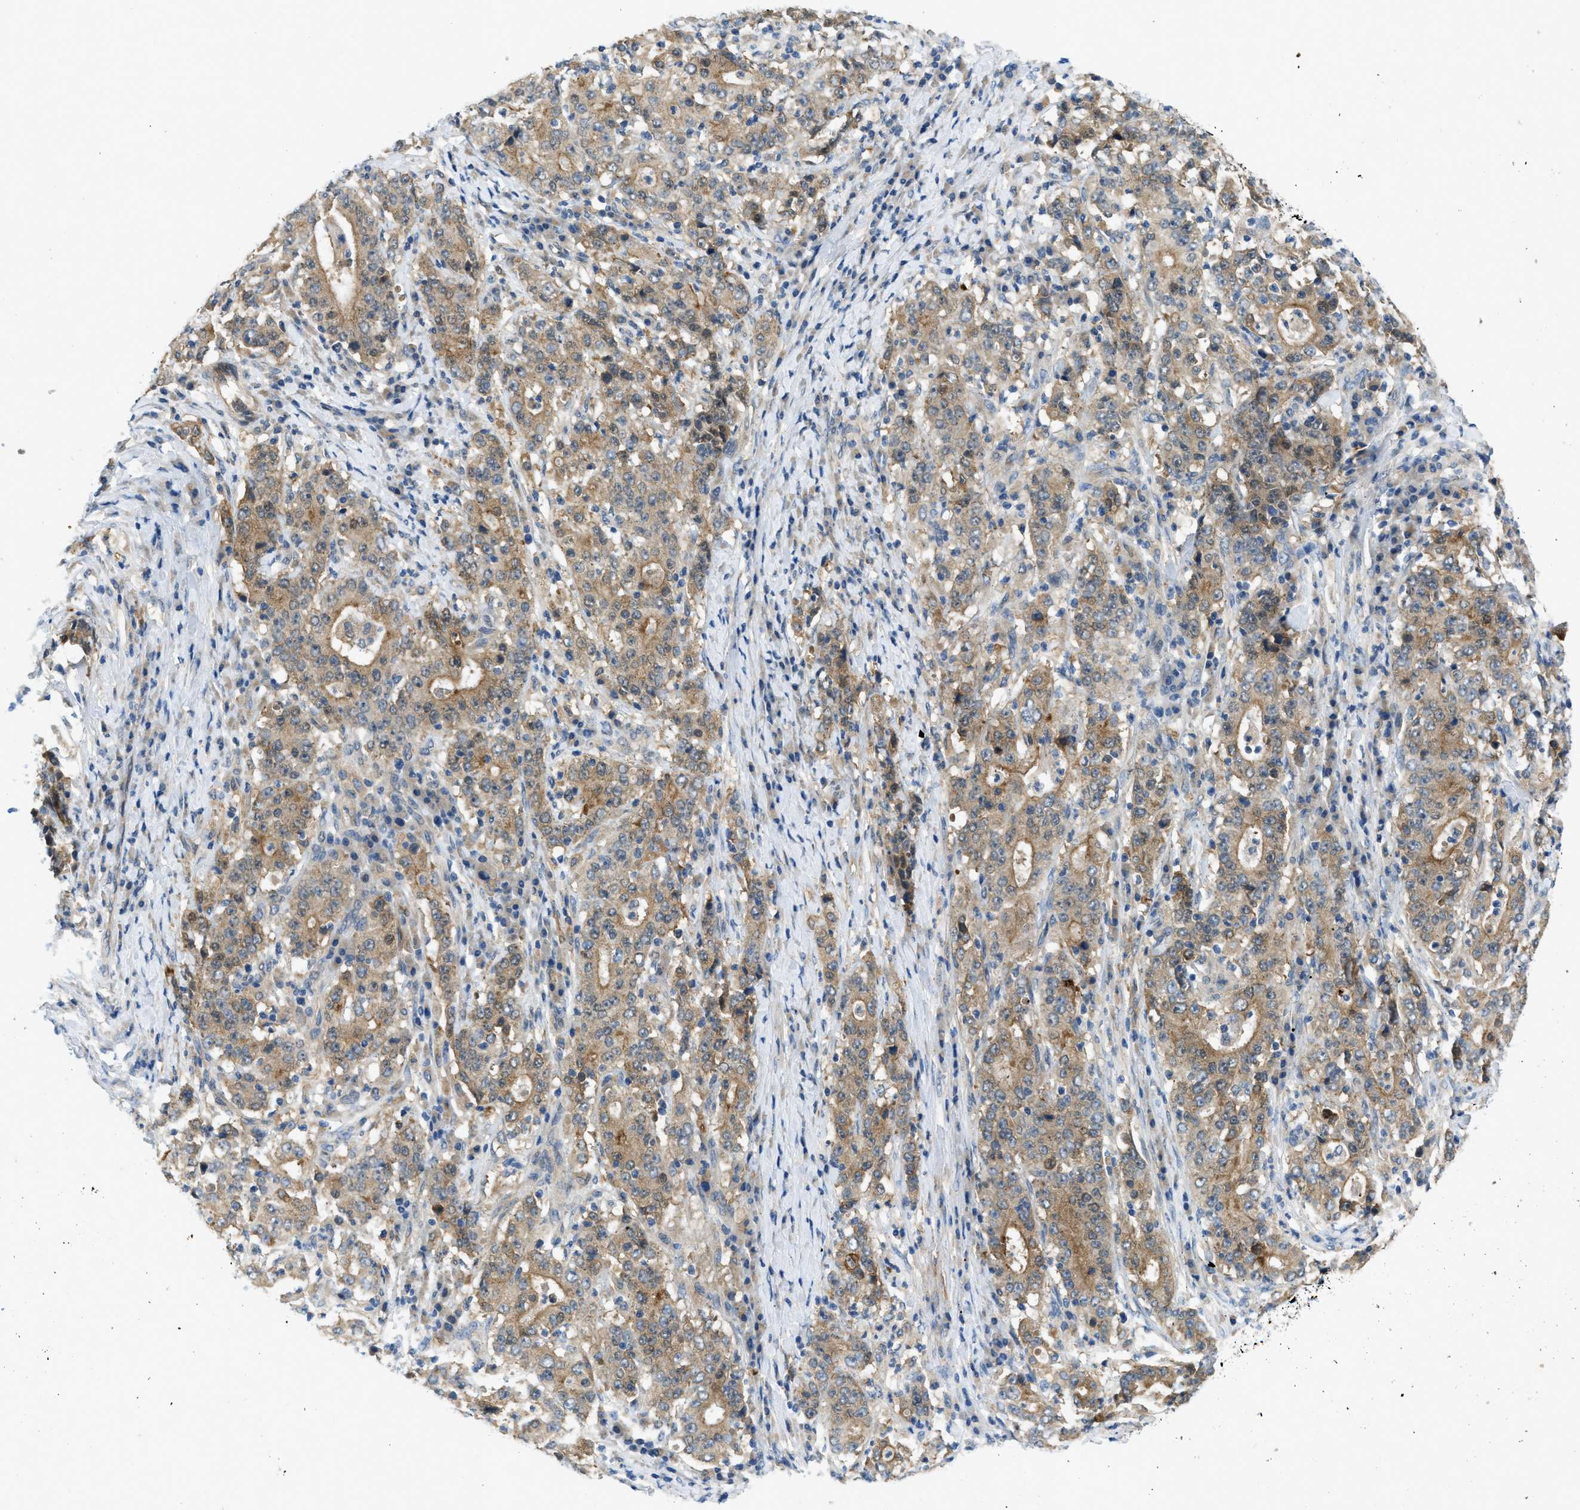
{"staining": {"intensity": "moderate", "quantity": ">75%", "location": "cytoplasmic/membranous"}, "tissue": "stomach cancer", "cell_type": "Tumor cells", "image_type": "cancer", "snomed": [{"axis": "morphology", "description": "Normal tissue, NOS"}, {"axis": "morphology", "description": "Adenocarcinoma, NOS"}, {"axis": "topography", "description": "Stomach, upper"}, {"axis": "topography", "description": "Stomach"}], "caption": "Protein analysis of stomach cancer (adenocarcinoma) tissue exhibits moderate cytoplasmic/membranous expression in about >75% of tumor cells.", "gene": "RIPK2", "patient": {"sex": "male", "age": 59}}